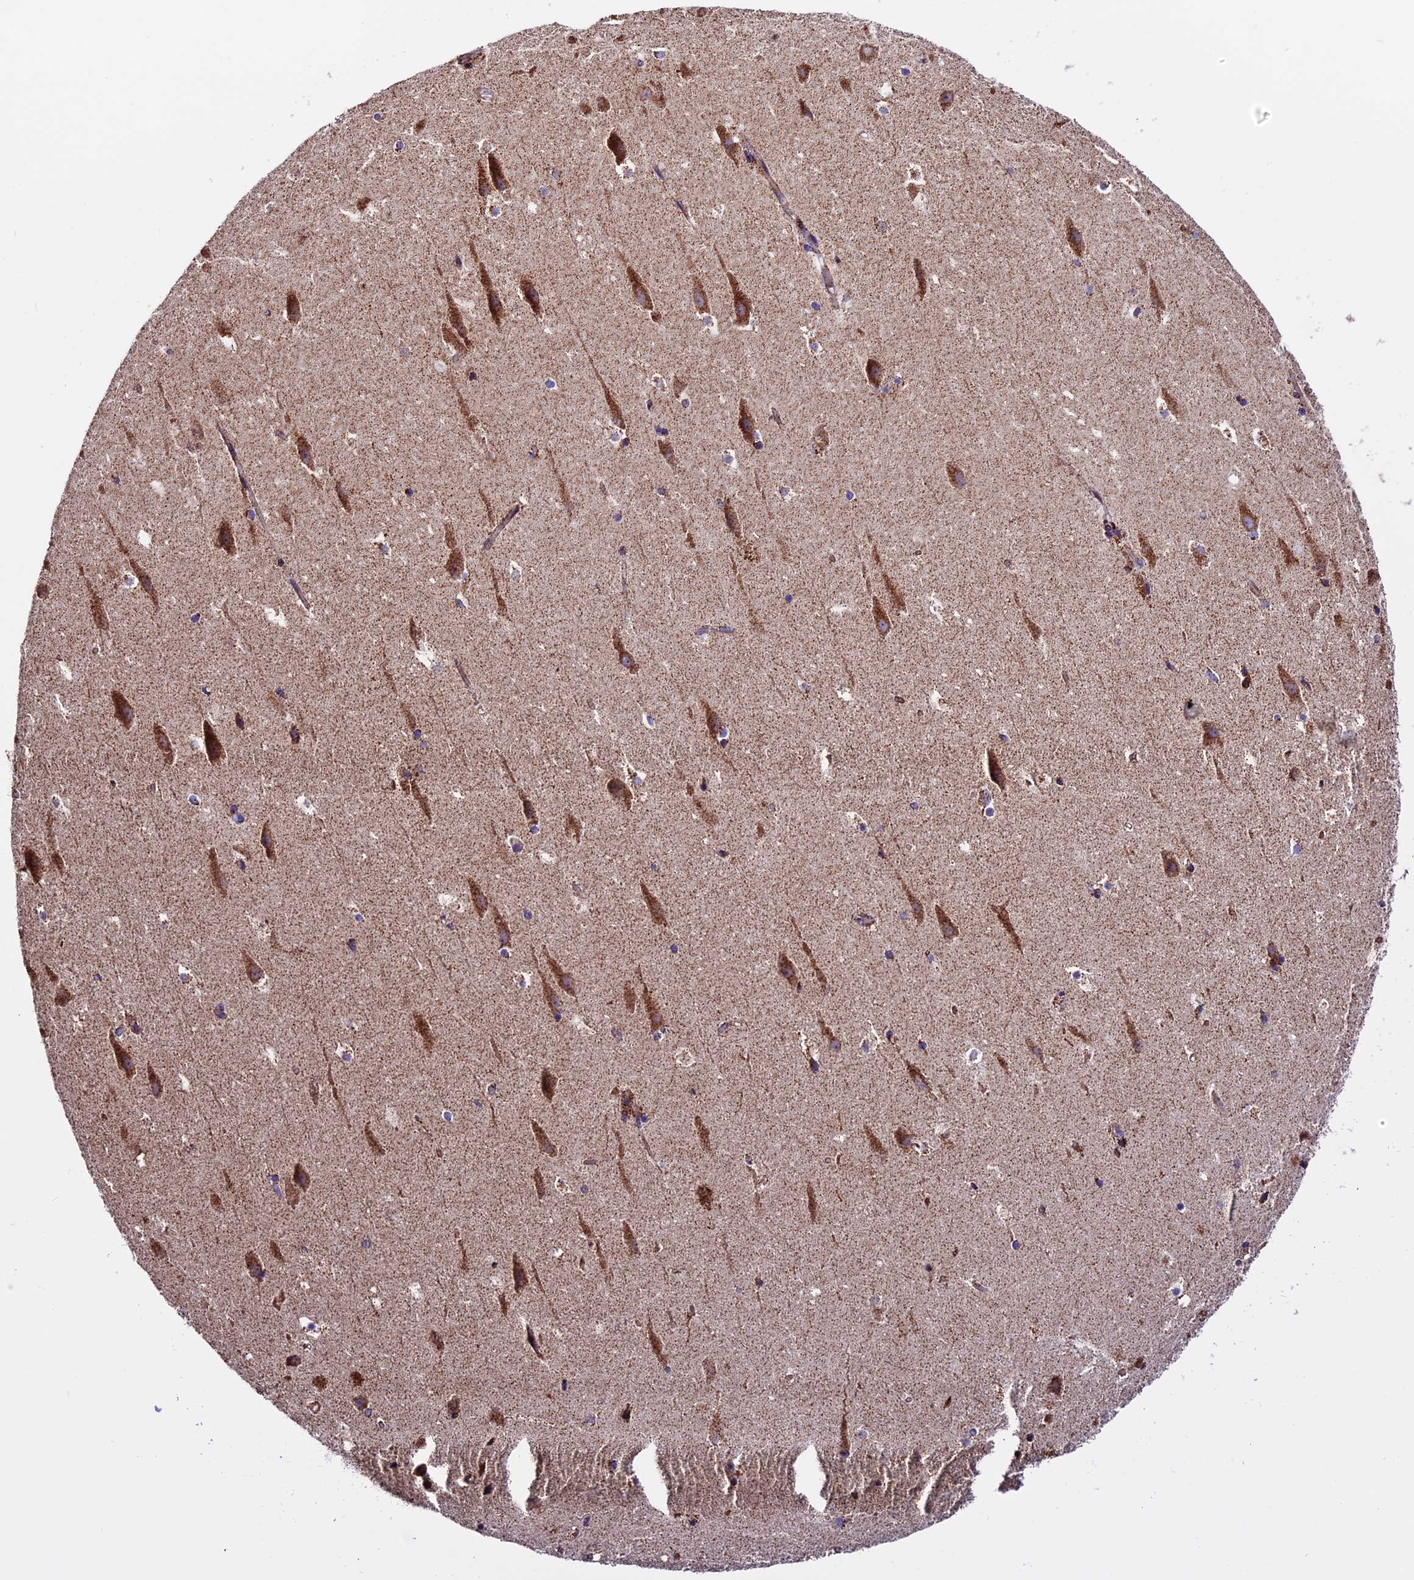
{"staining": {"intensity": "moderate", "quantity": "25%-75%", "location": "cytoplasmic/membranous"}, "tissue": "hippocampus", "cell_type": "Glial cells", "image_type": "normal", "snomed": [{"axis": "morphology", "description": "Normal tissue, NOS"}, {"axis": "topography", "description": "Hippocampus"}], "caption": "IHC (DAB) staining of normal hippocampus shows moderate cytoplasmic/membranous protein positivity in about 25%-75% of glial cells. (DAB IHC, brown staining for protein, blue staining for nuclei).", "gene": "CX3CL1", "patient": {"sex": "female", "age": 52}}